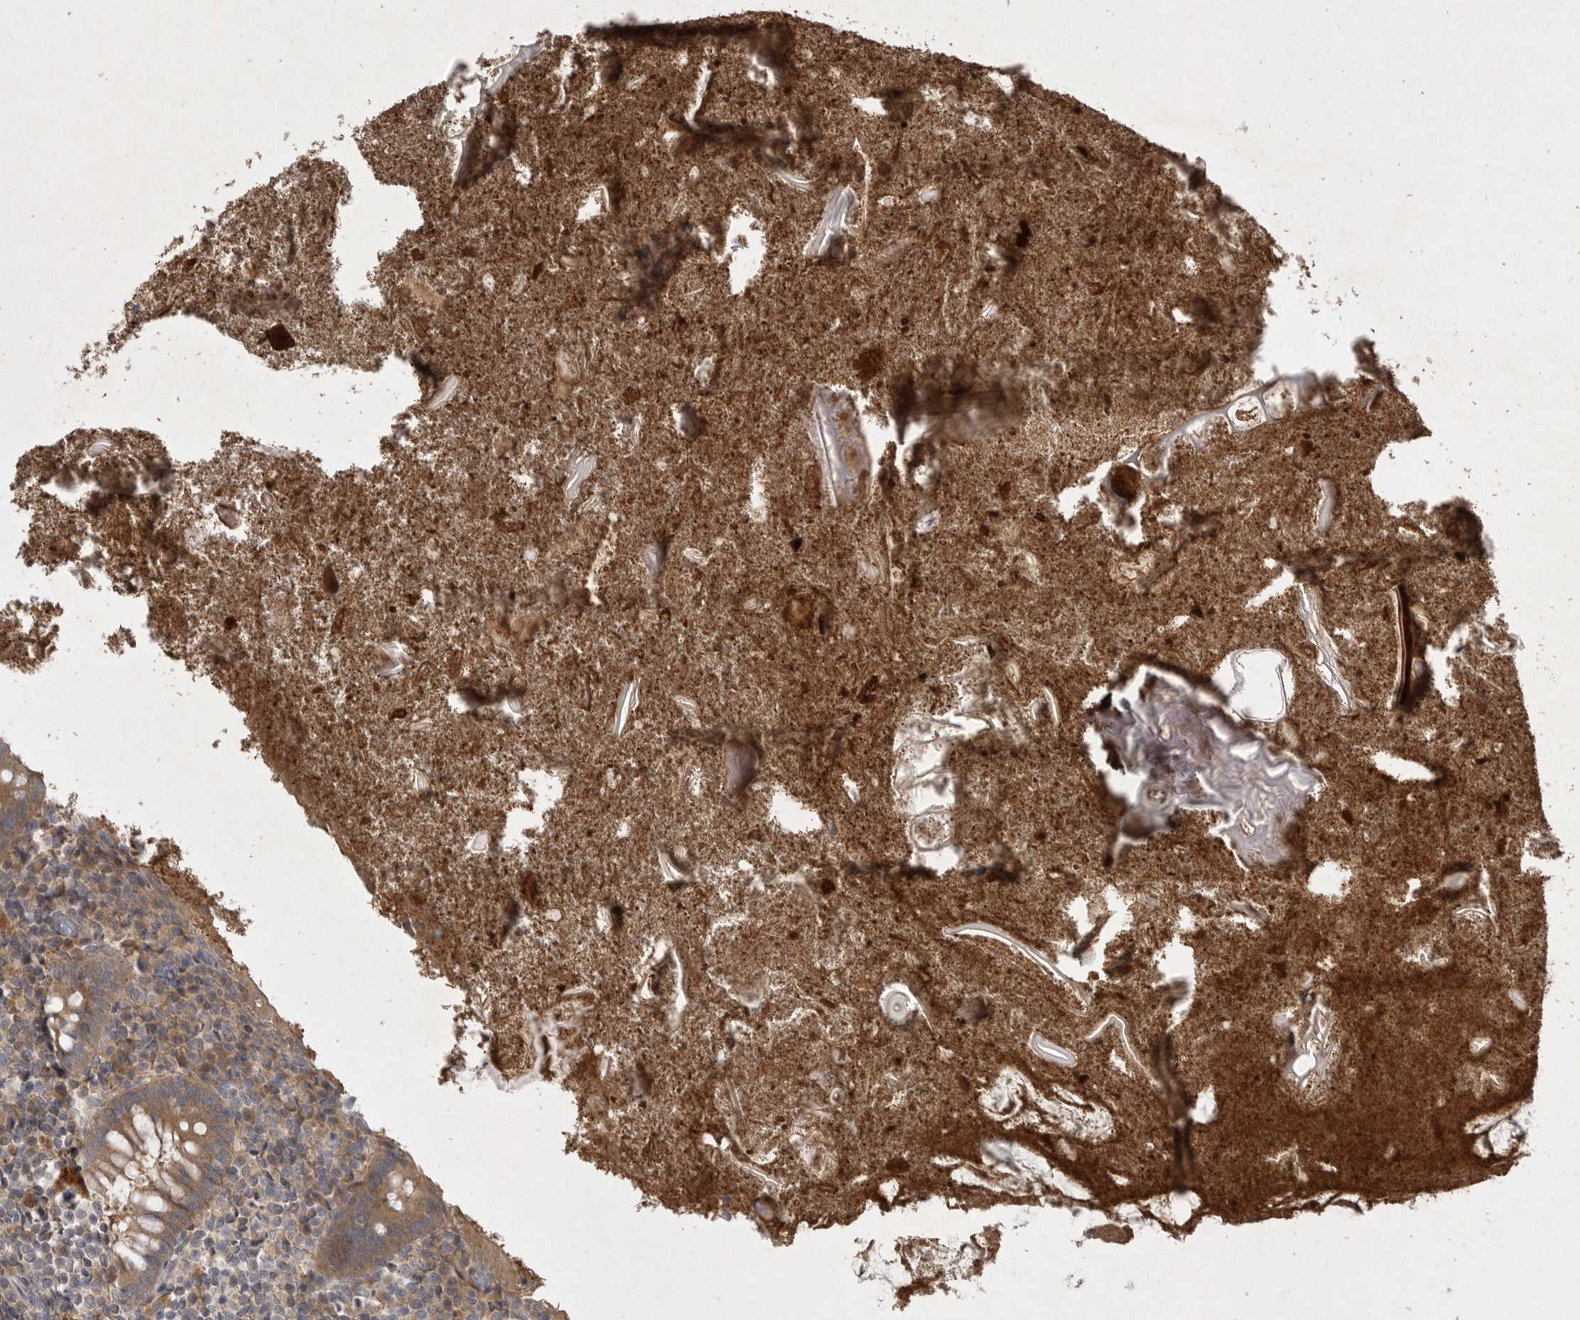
{"staining": {"intensity": "moderate", "quantity": ">75%", "location": "cytoplasmic/membranous"}, "tissue": "appendix", "cell_type": "Glandular cells", "image_type": "normal", "snomed": [{"axis": "morphology", "description": "Normal tissue, NOS"}, {"axis": "topography", "description": "Appendix"}], "caption": "Appendix stained with DAB immunohistochemistry (IHC) reveals medium levels of moderate cytoplasmic/membranous expression in approximately >75% of glandular cells.", "gene": "PHF13", "patient": {"sex": "female", "age": 17}}